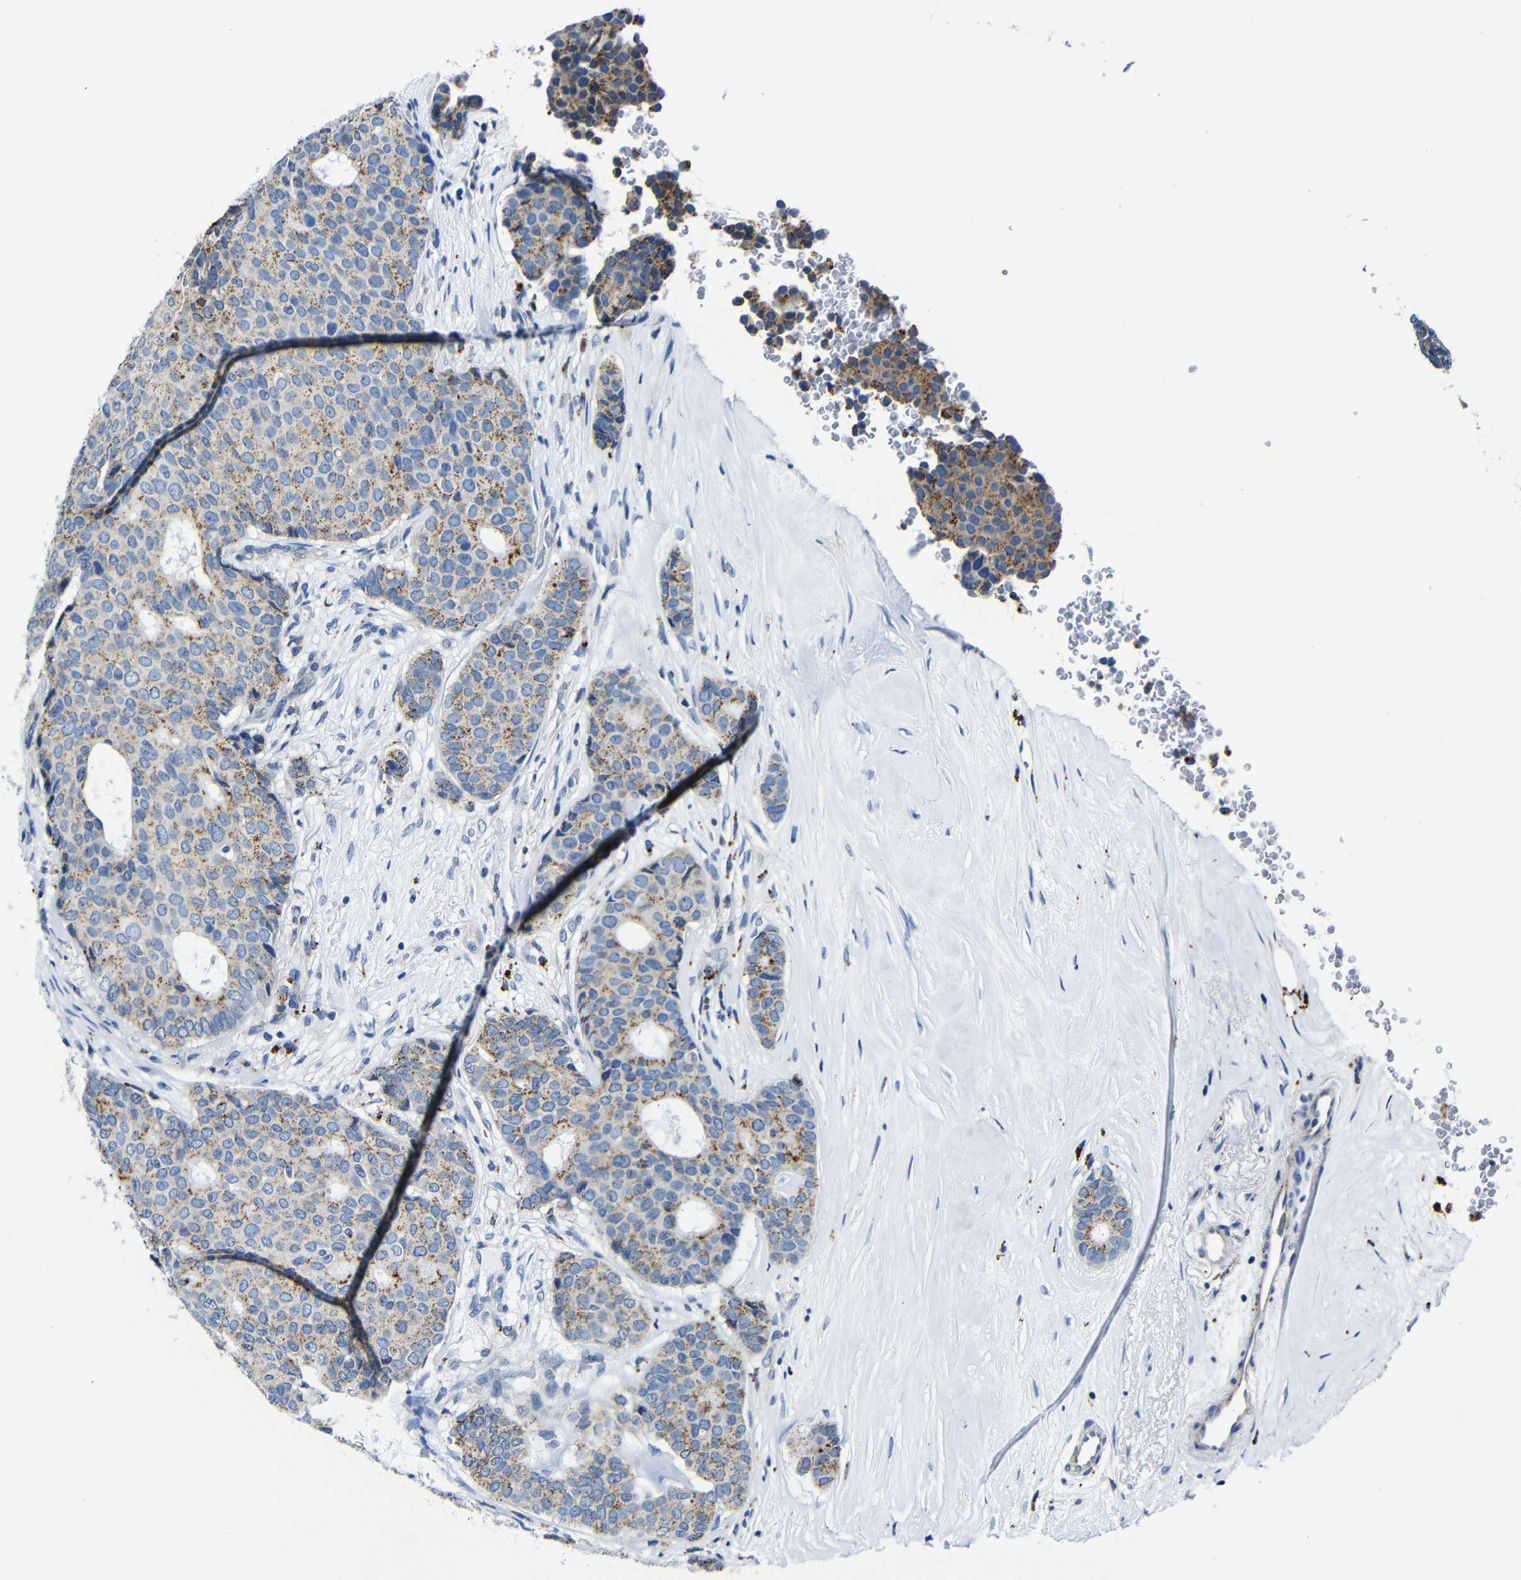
{"staining": {"intensity": "moderate", "quantity": ">75%", "location": "cytoplasmic/membranous"}, "tissue": "breast cancer", "cell_type": "Tumor cells", "image_type": "cancer", "snomed": [{"axis": "morphology", "description": "Duct carcinoma"}, {"axis": "topography", "description": "Breast"}], "caption": "This image demonstrates breast invasive ductal carcinoma stained with immunohistochemistry (IHC) to label a protein in brown. The cytoplasmic/membranous of tumor cells show moderate positivity for the protein. Nuclei are counter-stained blue.", "gene": "GIMAP2", "patient": {"sex": "female", "age": 75}}